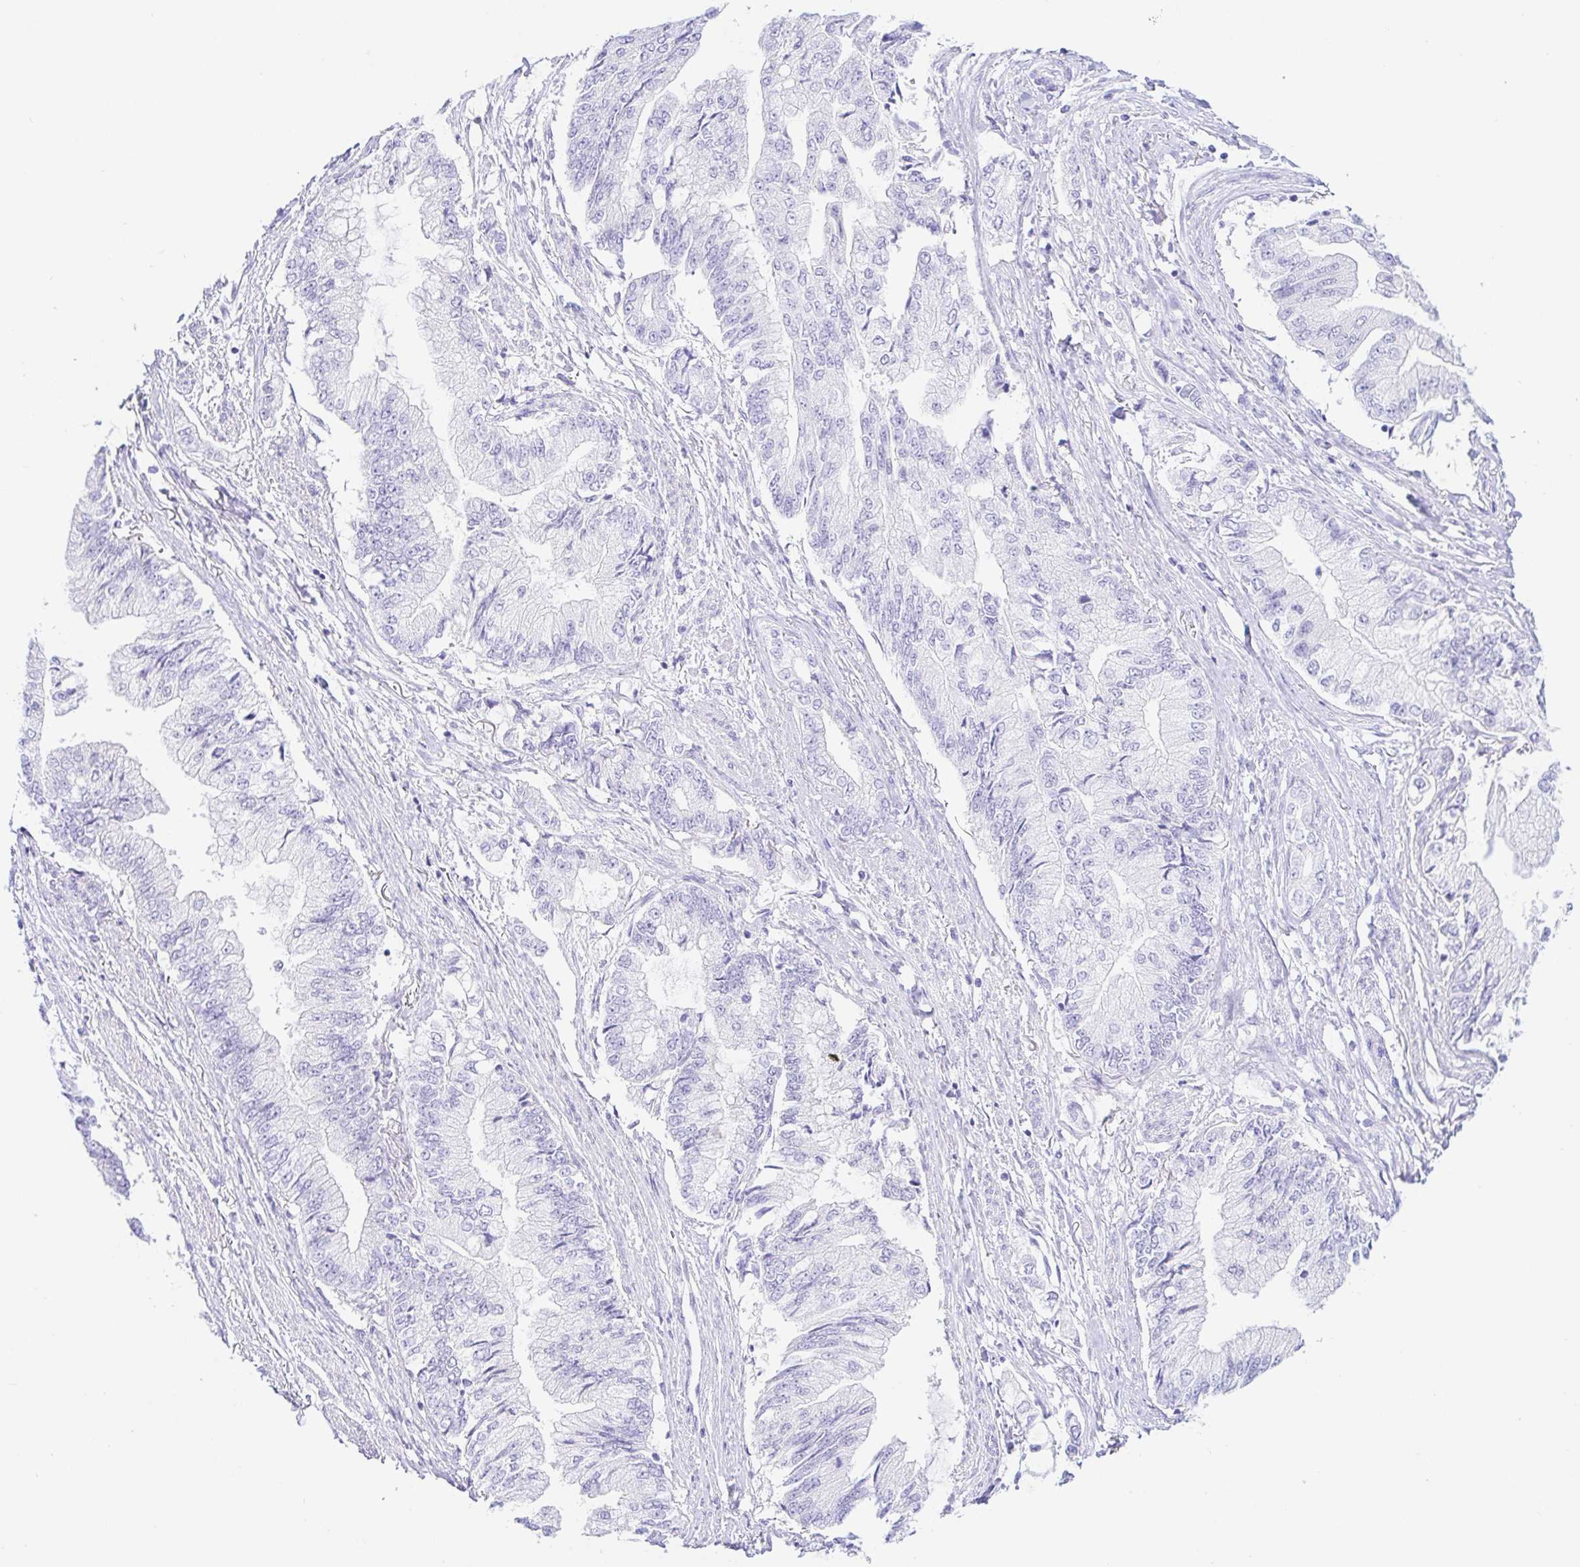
{"staining": {"intensity": "negative", "quantity": "none", "location": "none"}, "tissue": "stomach cancer", "cell_type": "Tumor cells", "image_type": "cancer", "snomed": [{"axis": "morphology", "description": "Adenocarcinoma, NOS"}, {"axis": "topography", "description": "Stomach, upper"}], "caption": "The immunohistochemistry histopathology image has no significant positivity in tumor cells of stomach cancer (adenocarcinoma) tissue.", "gene": "PAX8", "patient": {"sex": "female", "age": 74}}